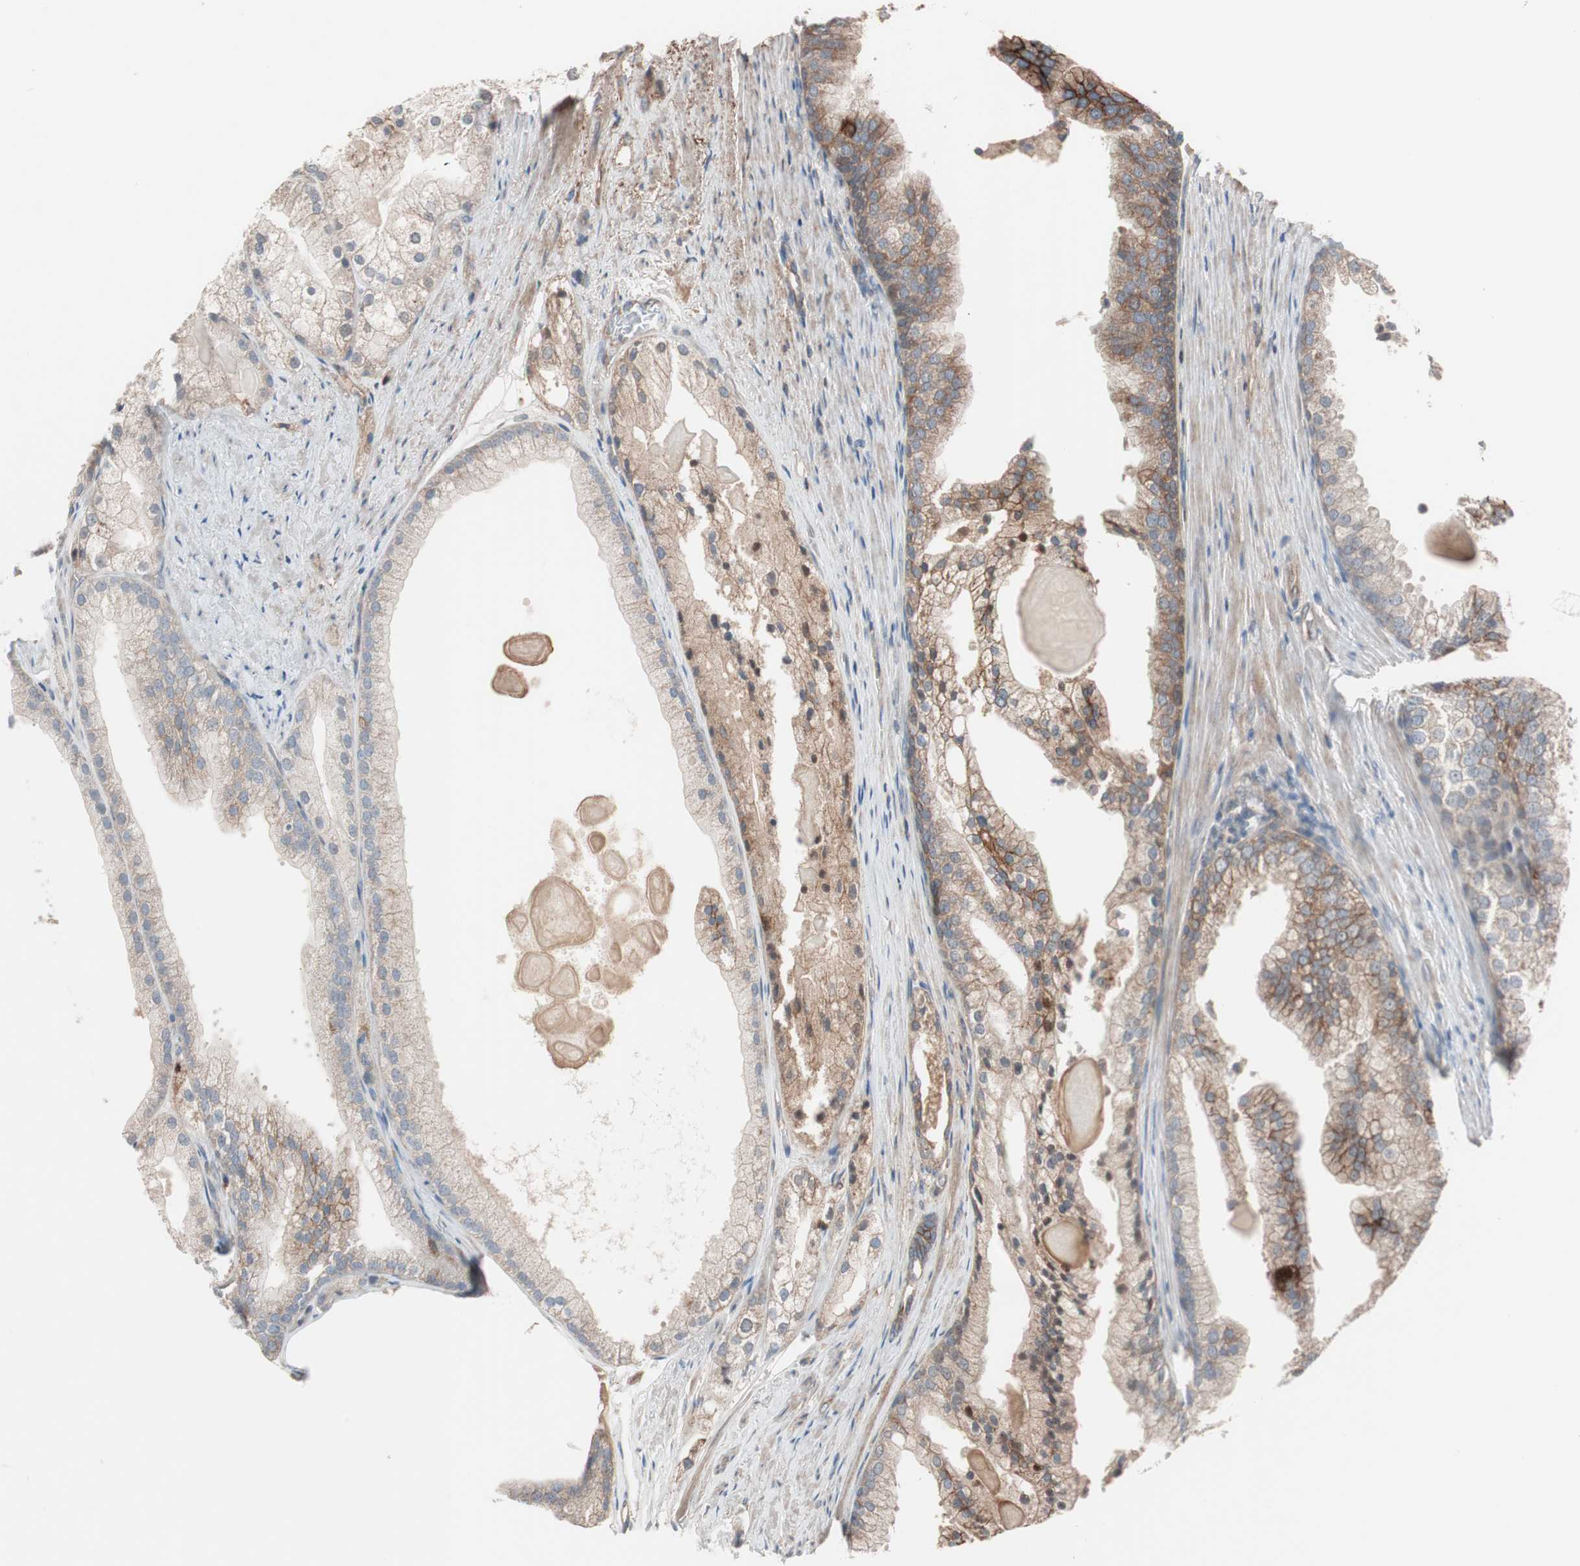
{"staining": {"intensity": "moderate", "quantity": ">75%", "location": "cytoplasmic/membranous"}, "tissue": "prostate cancer", "cell_type": "Tumor cells", "image_type": "cancer", "snomed": [{"axis": "morphology", "description": "Adenocarcinoma, Low grade"}, {"axis": "topography", "description": "Prostate"}], "caption": "Immunohistochemical staining of prostate cancer reveals medium levels of moderate cytoplasmic/membranous protein expression in approximately >75% of tumor cells. The staining was performed using DAB, with brown indicating positive protein expression. Nuclei are stained blue with hematoxylin.", "gene": "SDC4", "patient": {"sex": "male", "age": 69}}